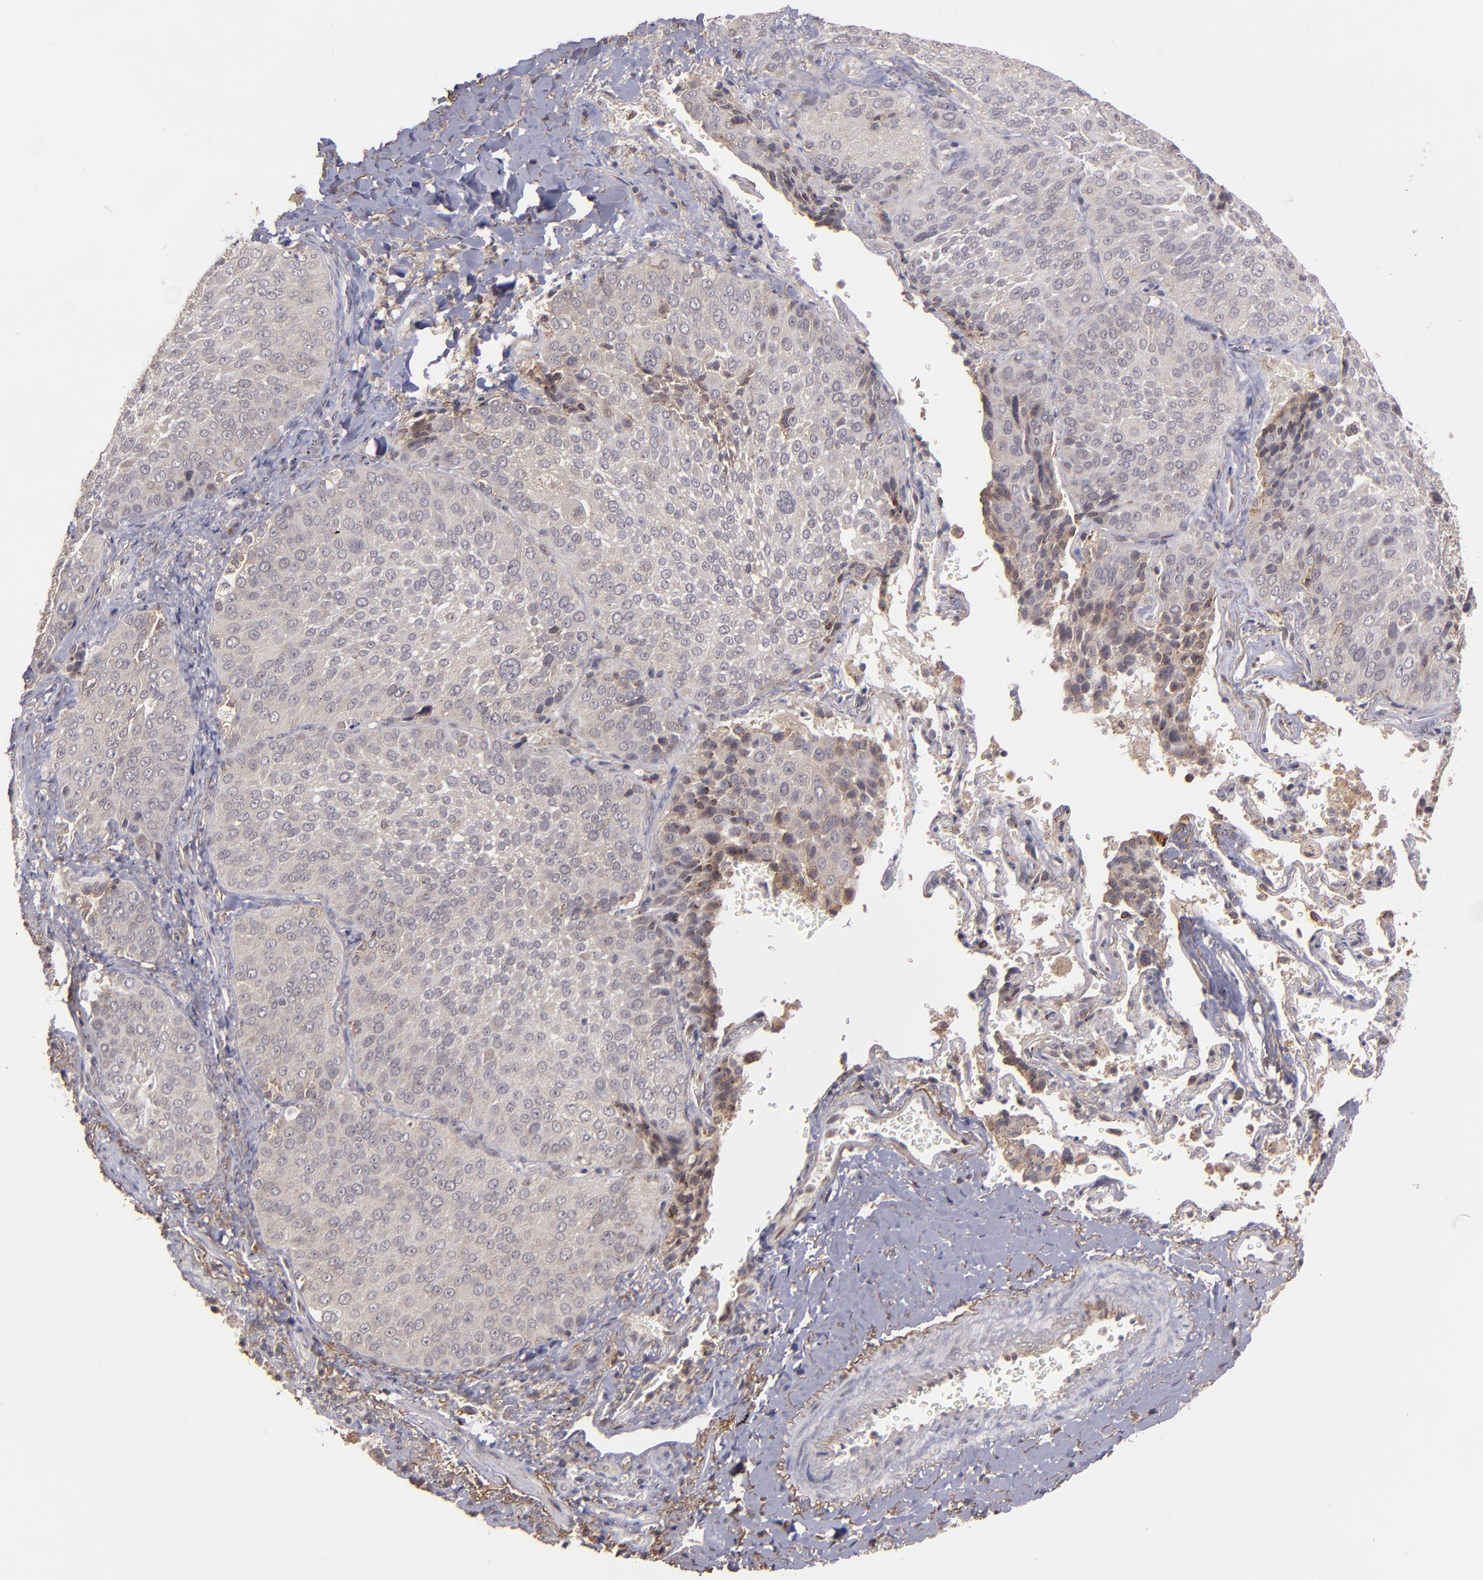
{"staining": {"intensity": "weak", "quantity": "25%-75%", "location": "cytoplasmic/membranous"}, "tissue": "lung cancer", "cell_type": "Tumor cells", "image_type": "cancer", "snomed": [{"axis": "morphology", "description": "Squamous cell carcinoma, NOS"}, {"axis": "topography", "description": "Lung"}], "caption": "A brown stain labels weak cytoplasmic/membranous positivity of a protein in human squamous cell carcinoma (lung) tumor cells.", "gene": "ZFYVE1", "patient": {"sex": "male", "age": 54}}